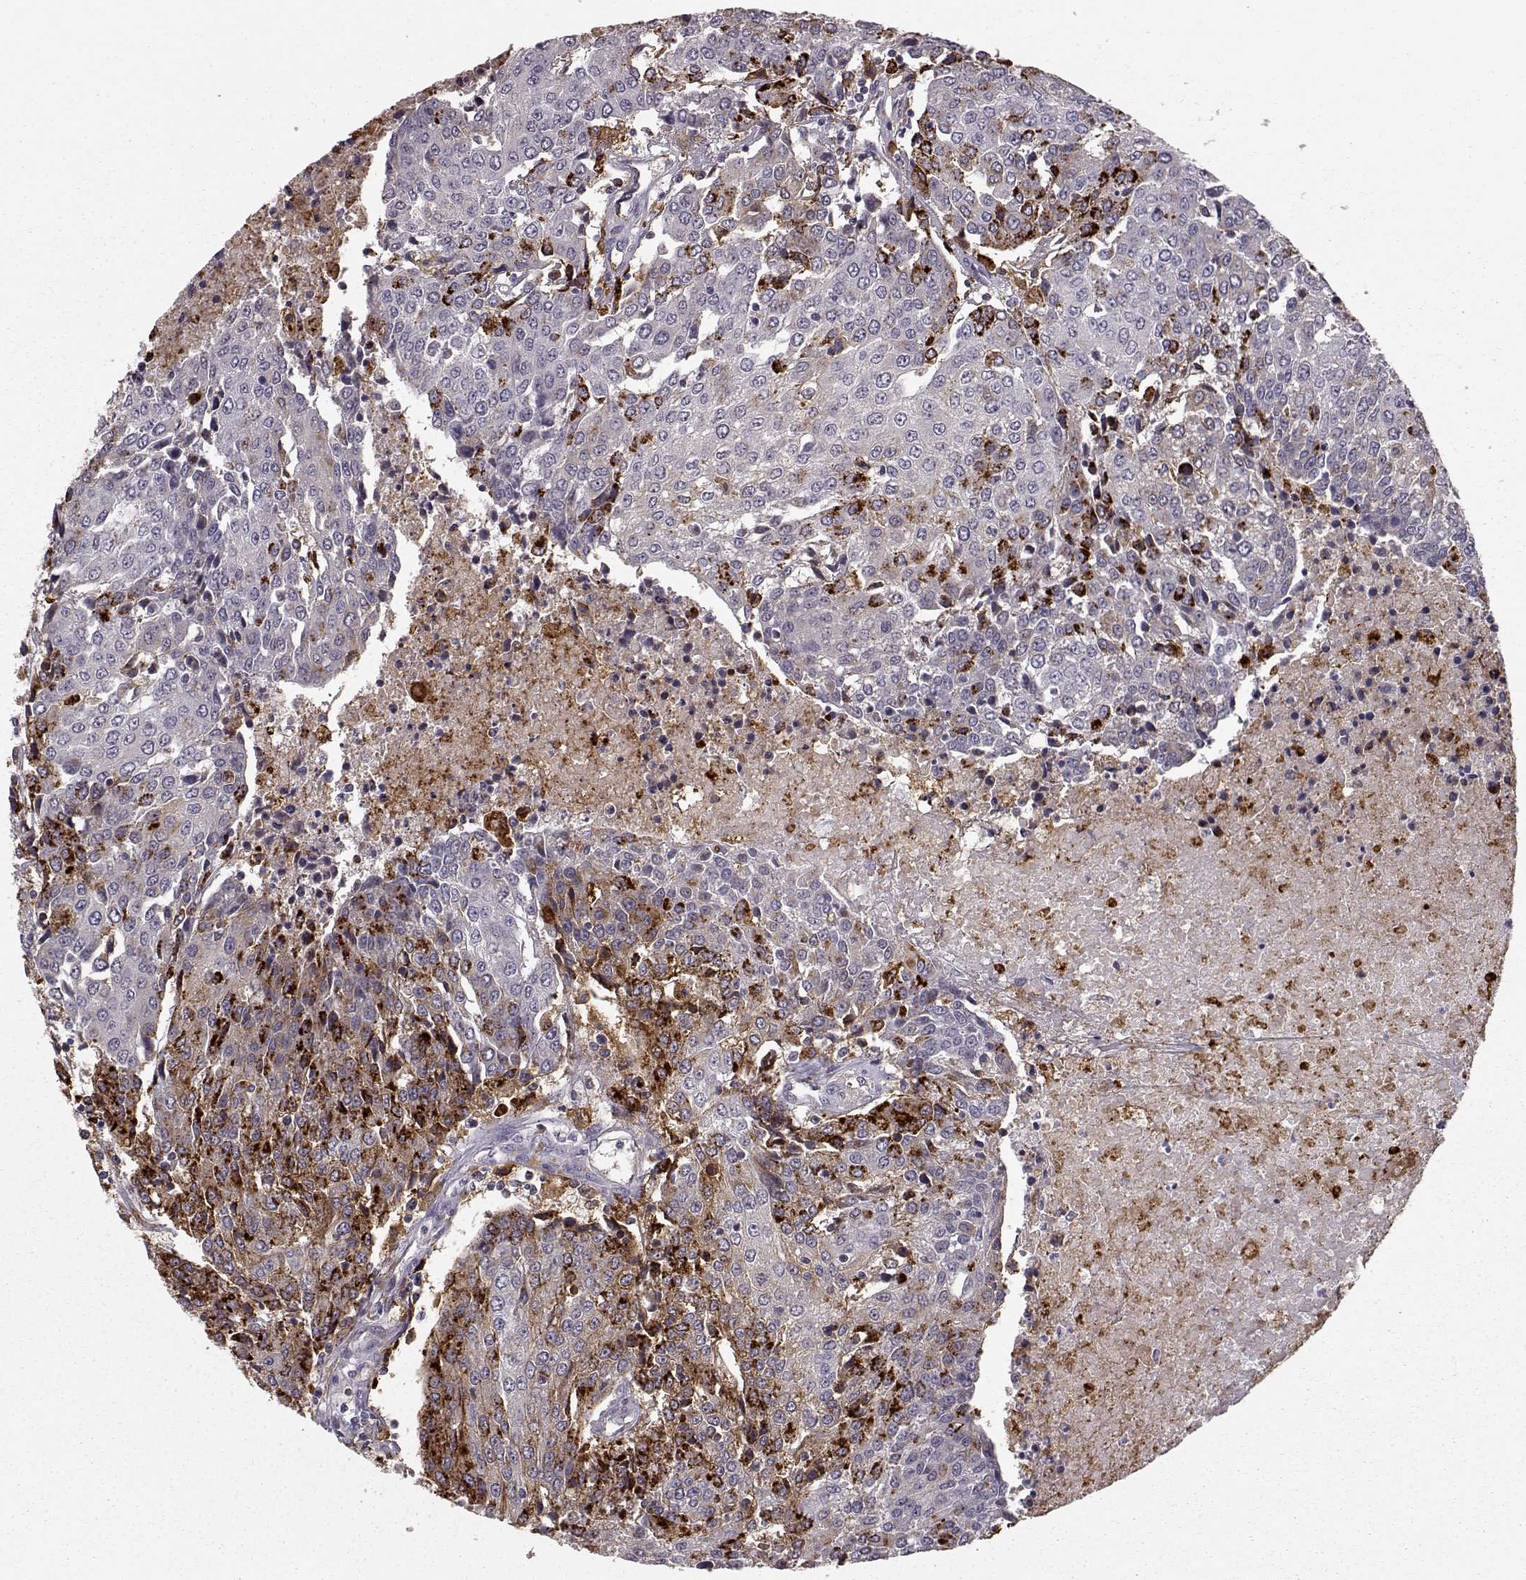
{"staining": {"intensity": "weak", "quantity": "<25%", "location": "cytoplasmic/membranous"}, "tissue": "urothelial cancer", "cell_type": "Tumor cells", "image_type": "cancer", "snomed": [{"axis": "morphology", "description": "Urothelial carcinoma, High grade"}, {"axis": "topography", "description": "Urinary bladder"}], "caption": "This is an IHC histopathology image of human urothelial cancer. There is no expression in tumor cells.", "gene": "CCNF", "patient": {"sex": "female", "age": 85}}